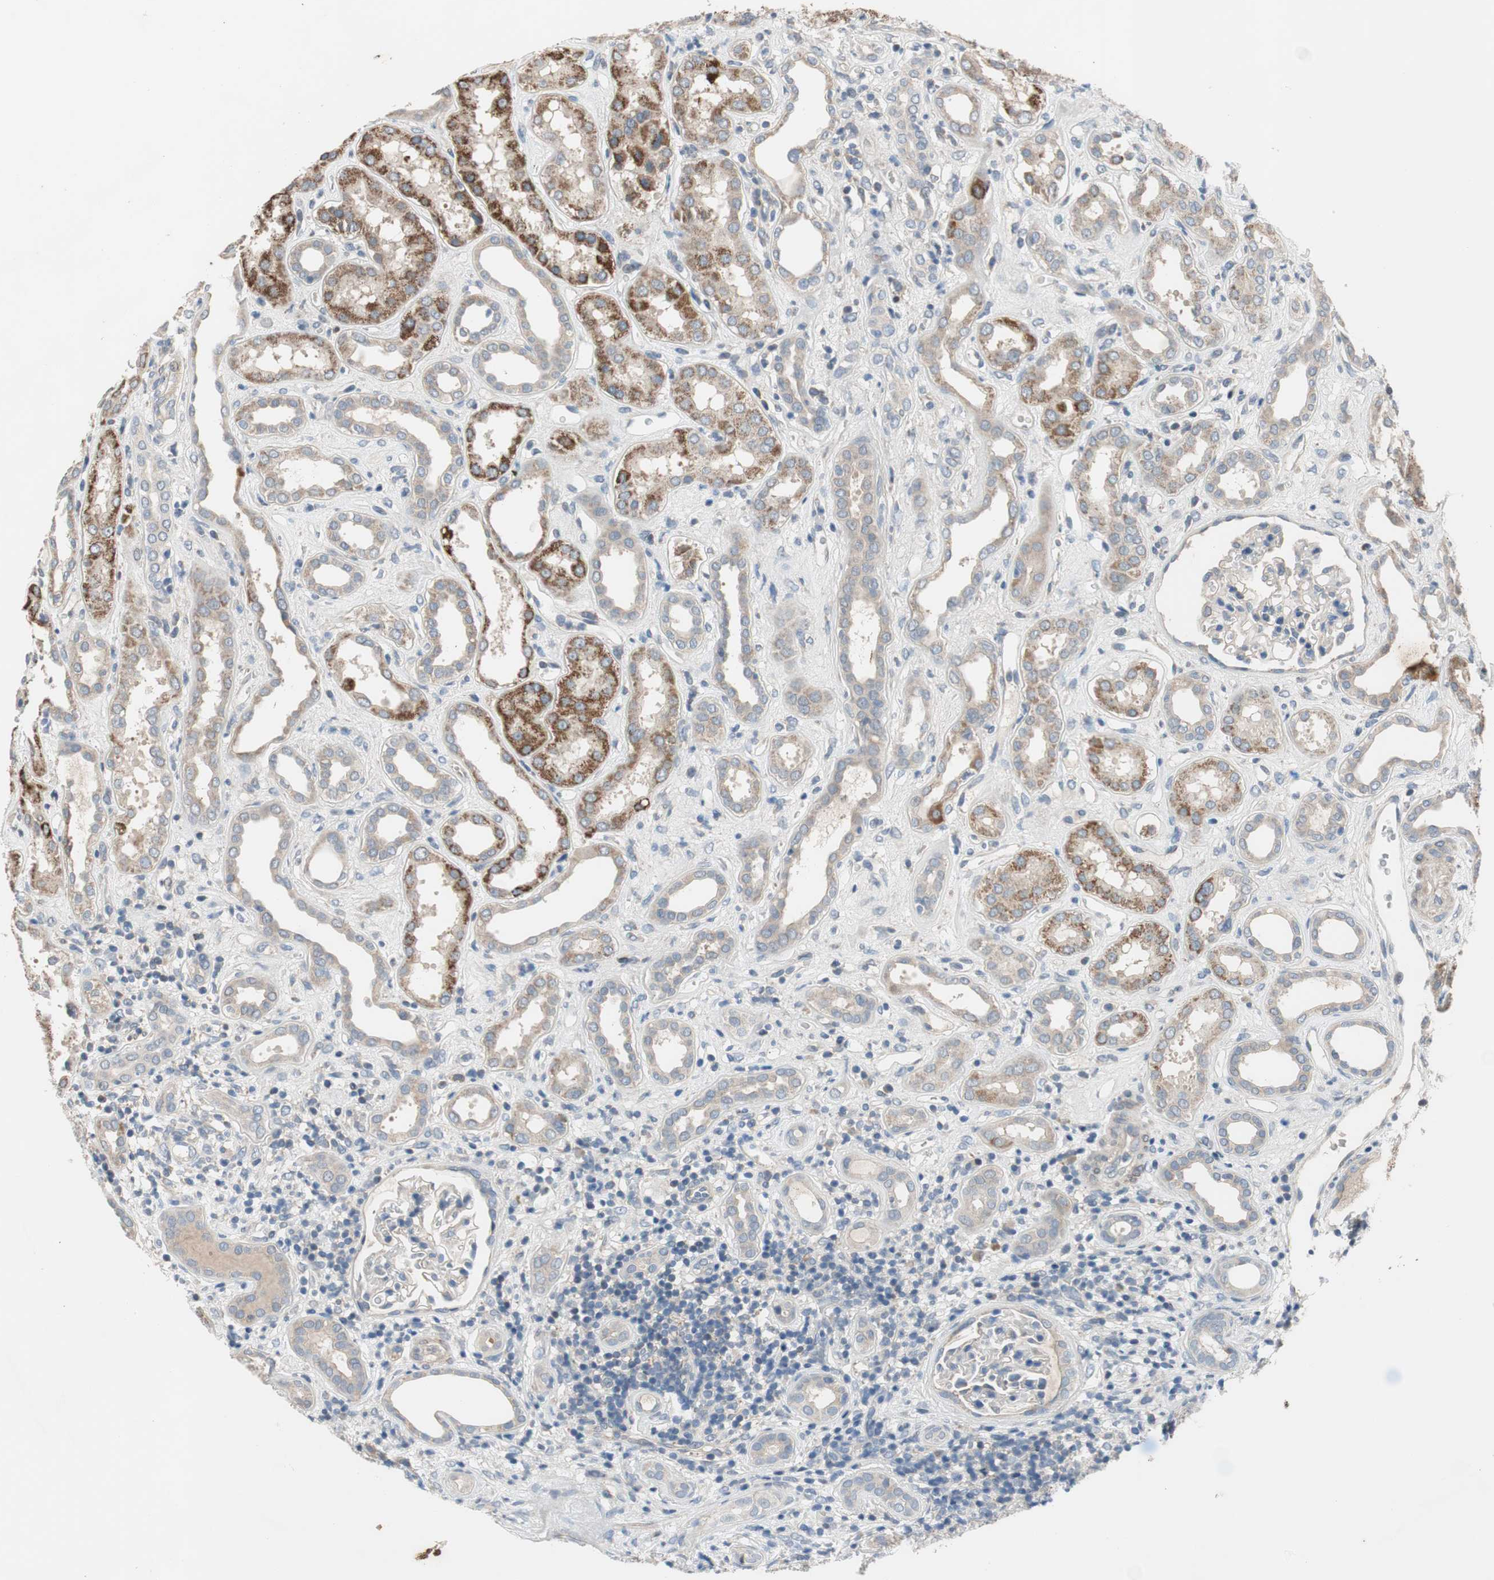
{"staining": {"intensity": "negative", "quantity": "none", "location": "none"}, "tissue": "kidney", "cell_type": "Cells in glomeruli", "image_type": "normal", "snomed": [{"axis": "morphology", "description": "Normal tissue, NOS"}, {"axis": "topography", "description": "Kidney"}], "caption": "Kidney stained for a protein using immunohistochemistry (IHC) demonstrates no positivity cells in glomeruli.", "gene": "TACR3", "patient": {"sex": "male", "age": 59}}